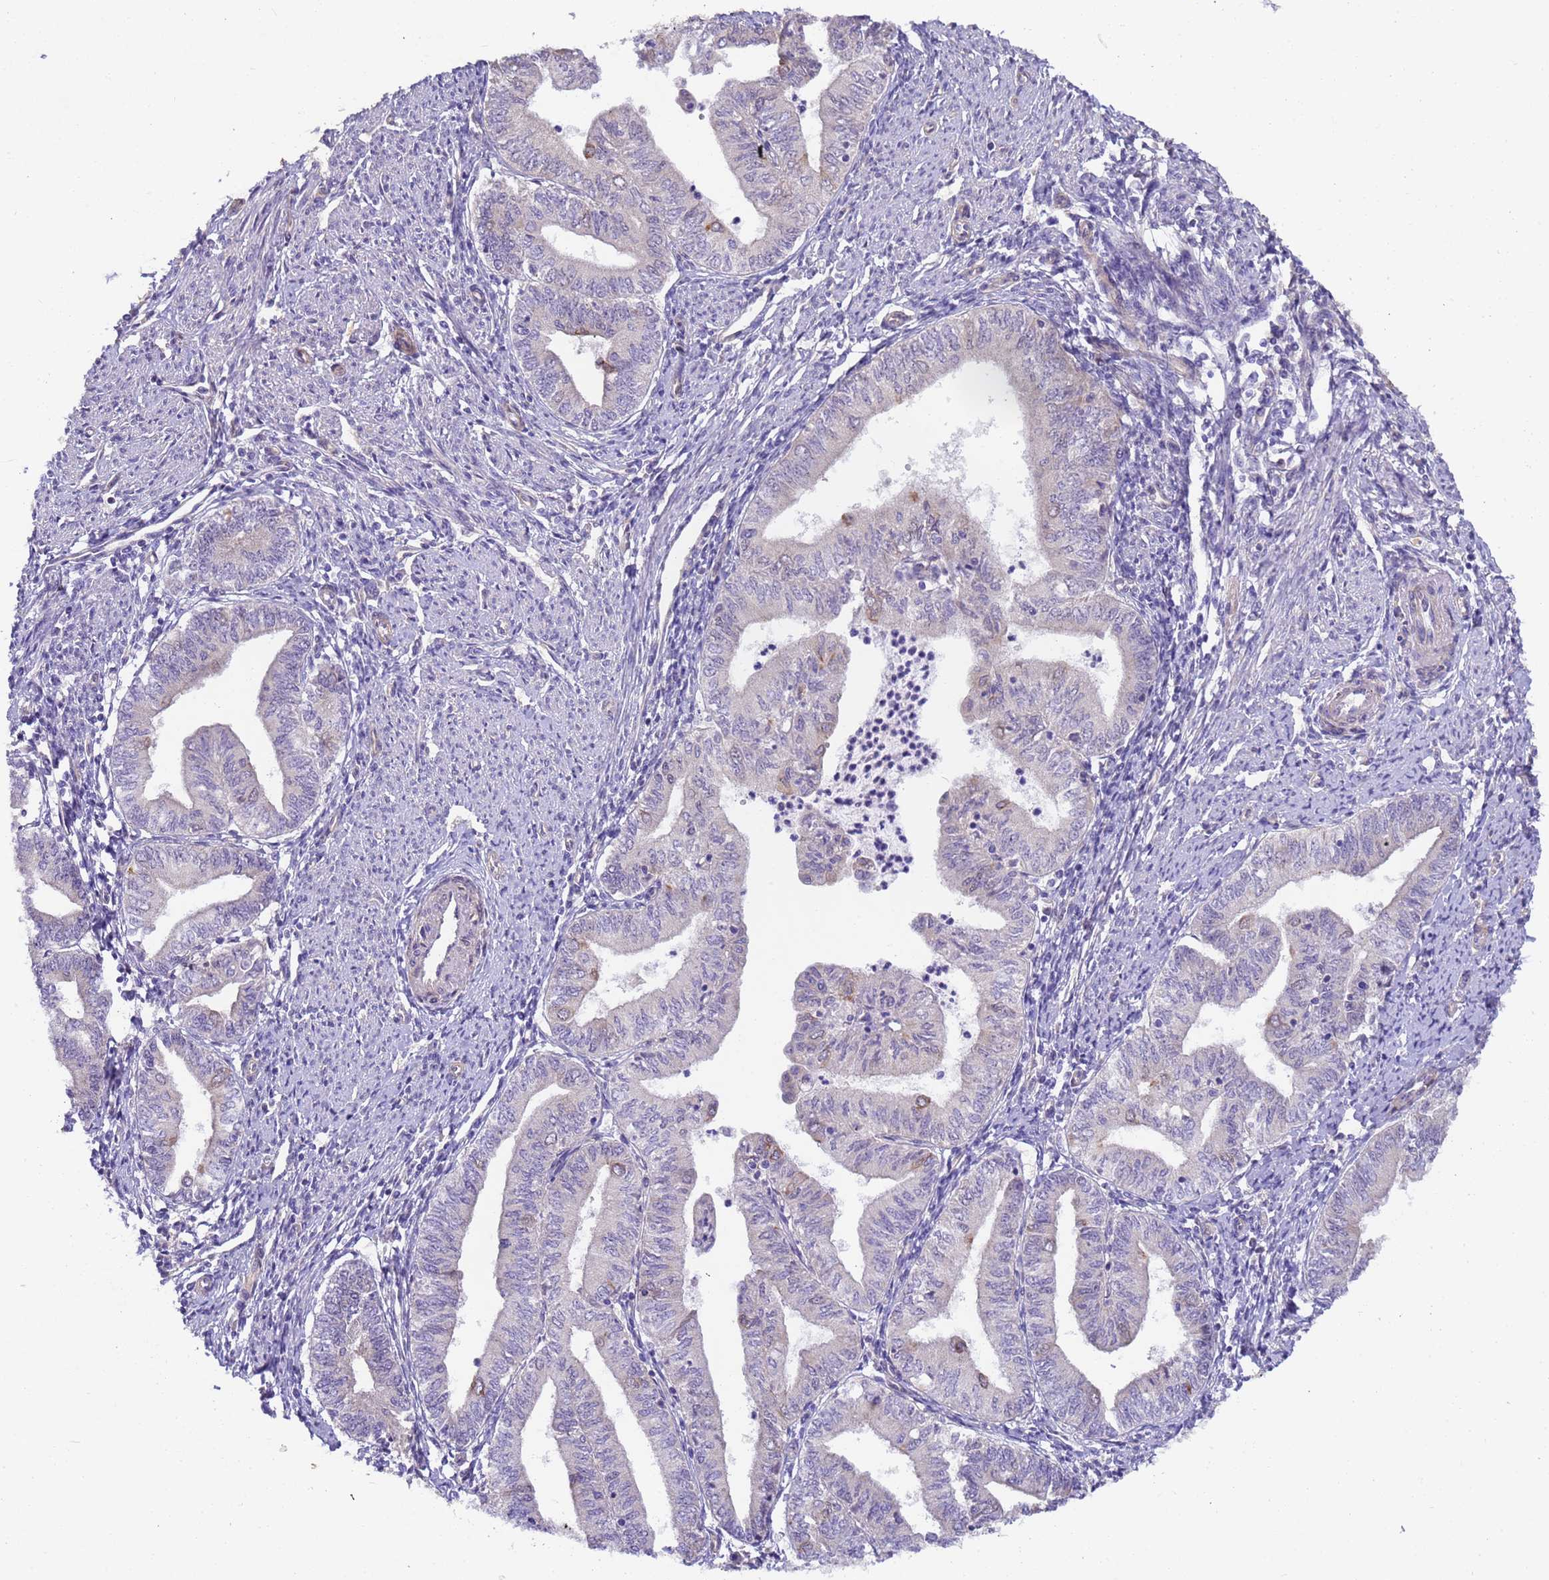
{"staining": {"intensity": "negative", "quantity": "none", "location": "none"}, "tissue": "endometrial cancer", "cell_type": "Tumor cells", "image_type": "cancer", "snomed": [{"axis": "morphology", "description": "Adenocarcinoma, NOS"}, {"axis": "topography", "description": "Endometrium"}], "caption": "Human endometrial cancer stained for a protein using IHC displays no expression in tumor cells.", "gene": "RAPGEF3", "patient": {"sex": "female", "age": 66}}